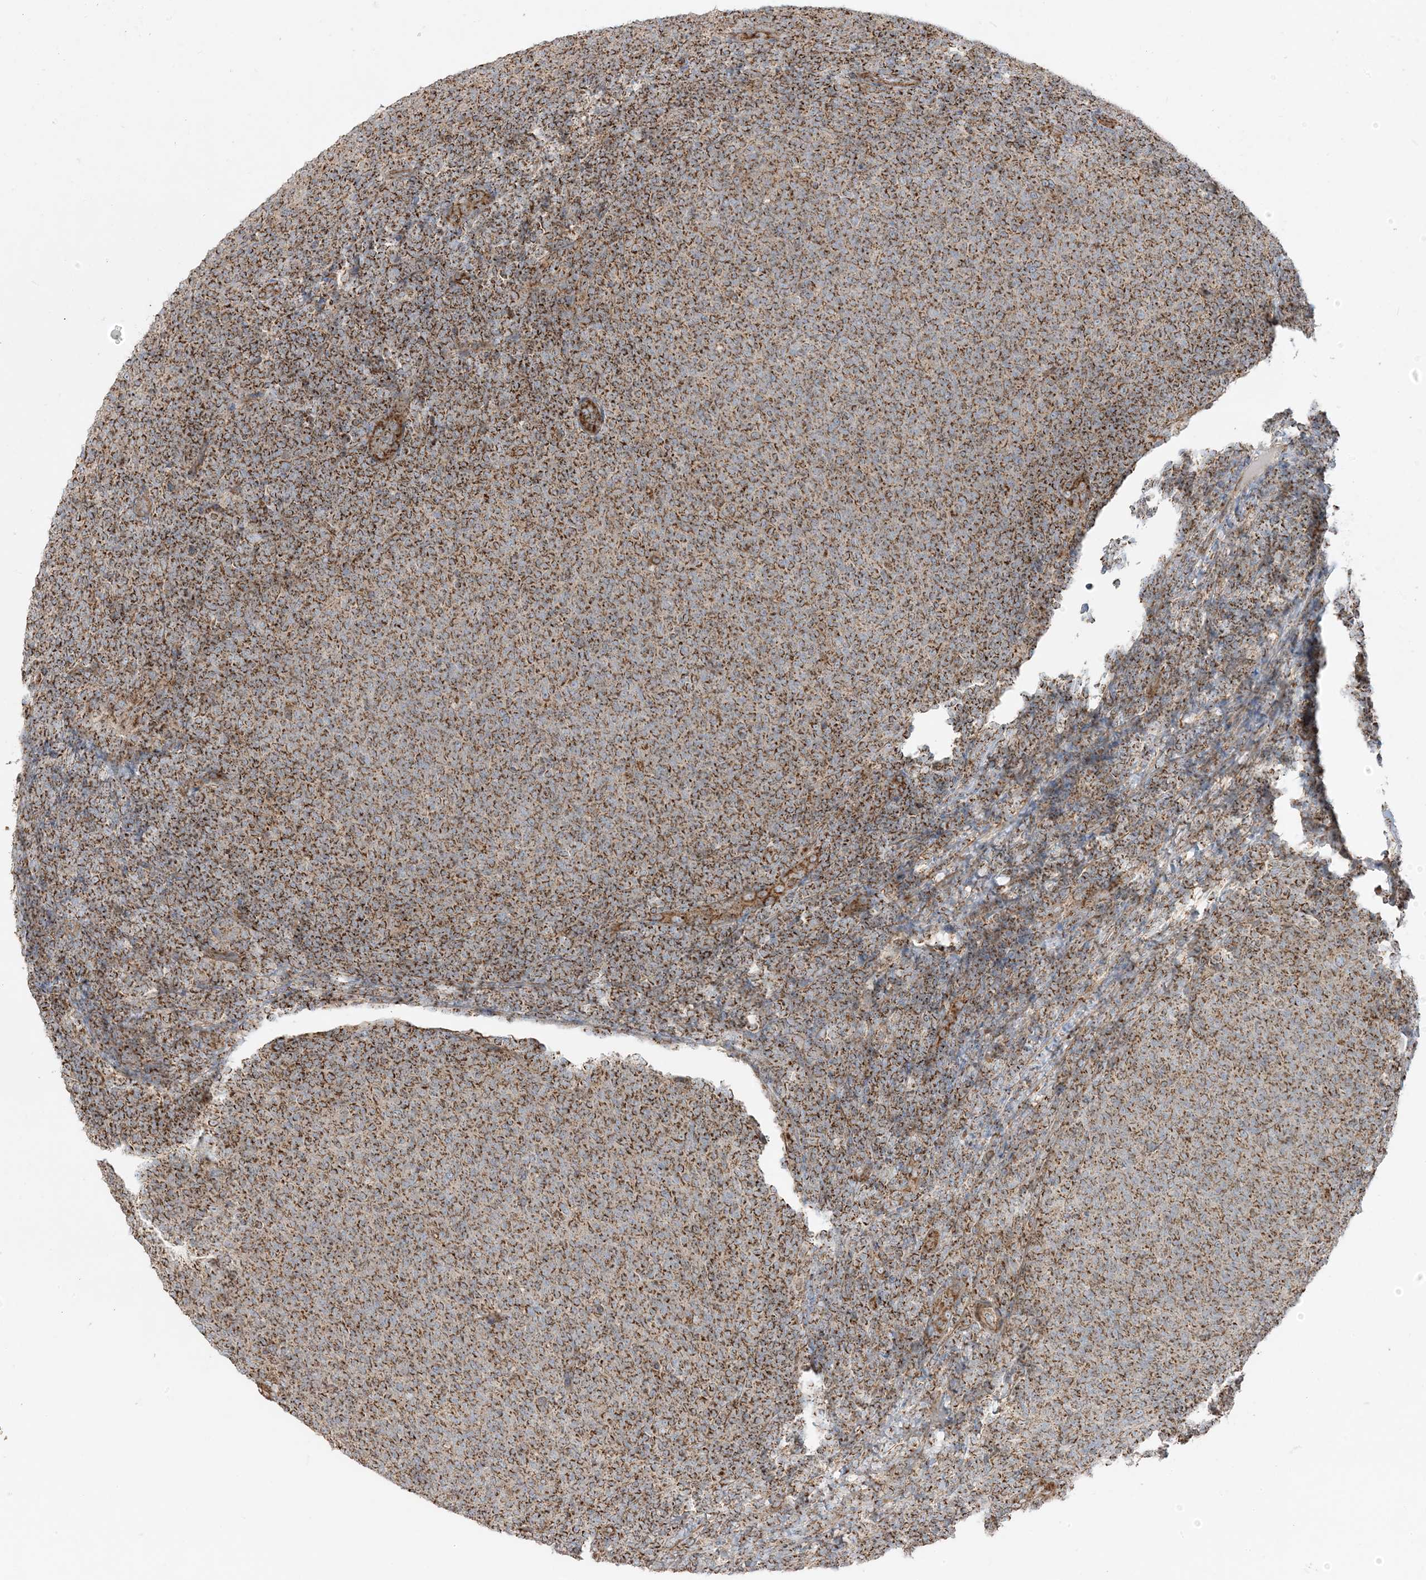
{"staining": {"intensity": "strong", "quantity": ">75%", "location": "cytoplasmic/membranous"}, "tissue": "lymphoma", "cell_type": "Tumor cells", "image_type": "cancer", "snomed": [{"axis": "morphology", "description": "Malignant lymphoma, non-Hodgkin's type, Low grade"}, {"axis": "topography", "description": "Lymph node"}], "caption": "Human lymphoma stained with a protein marker demonstrates strong staining in tumor cells.", "gene": "AARS2", "patient": {"sex": "male", "age": 66}}